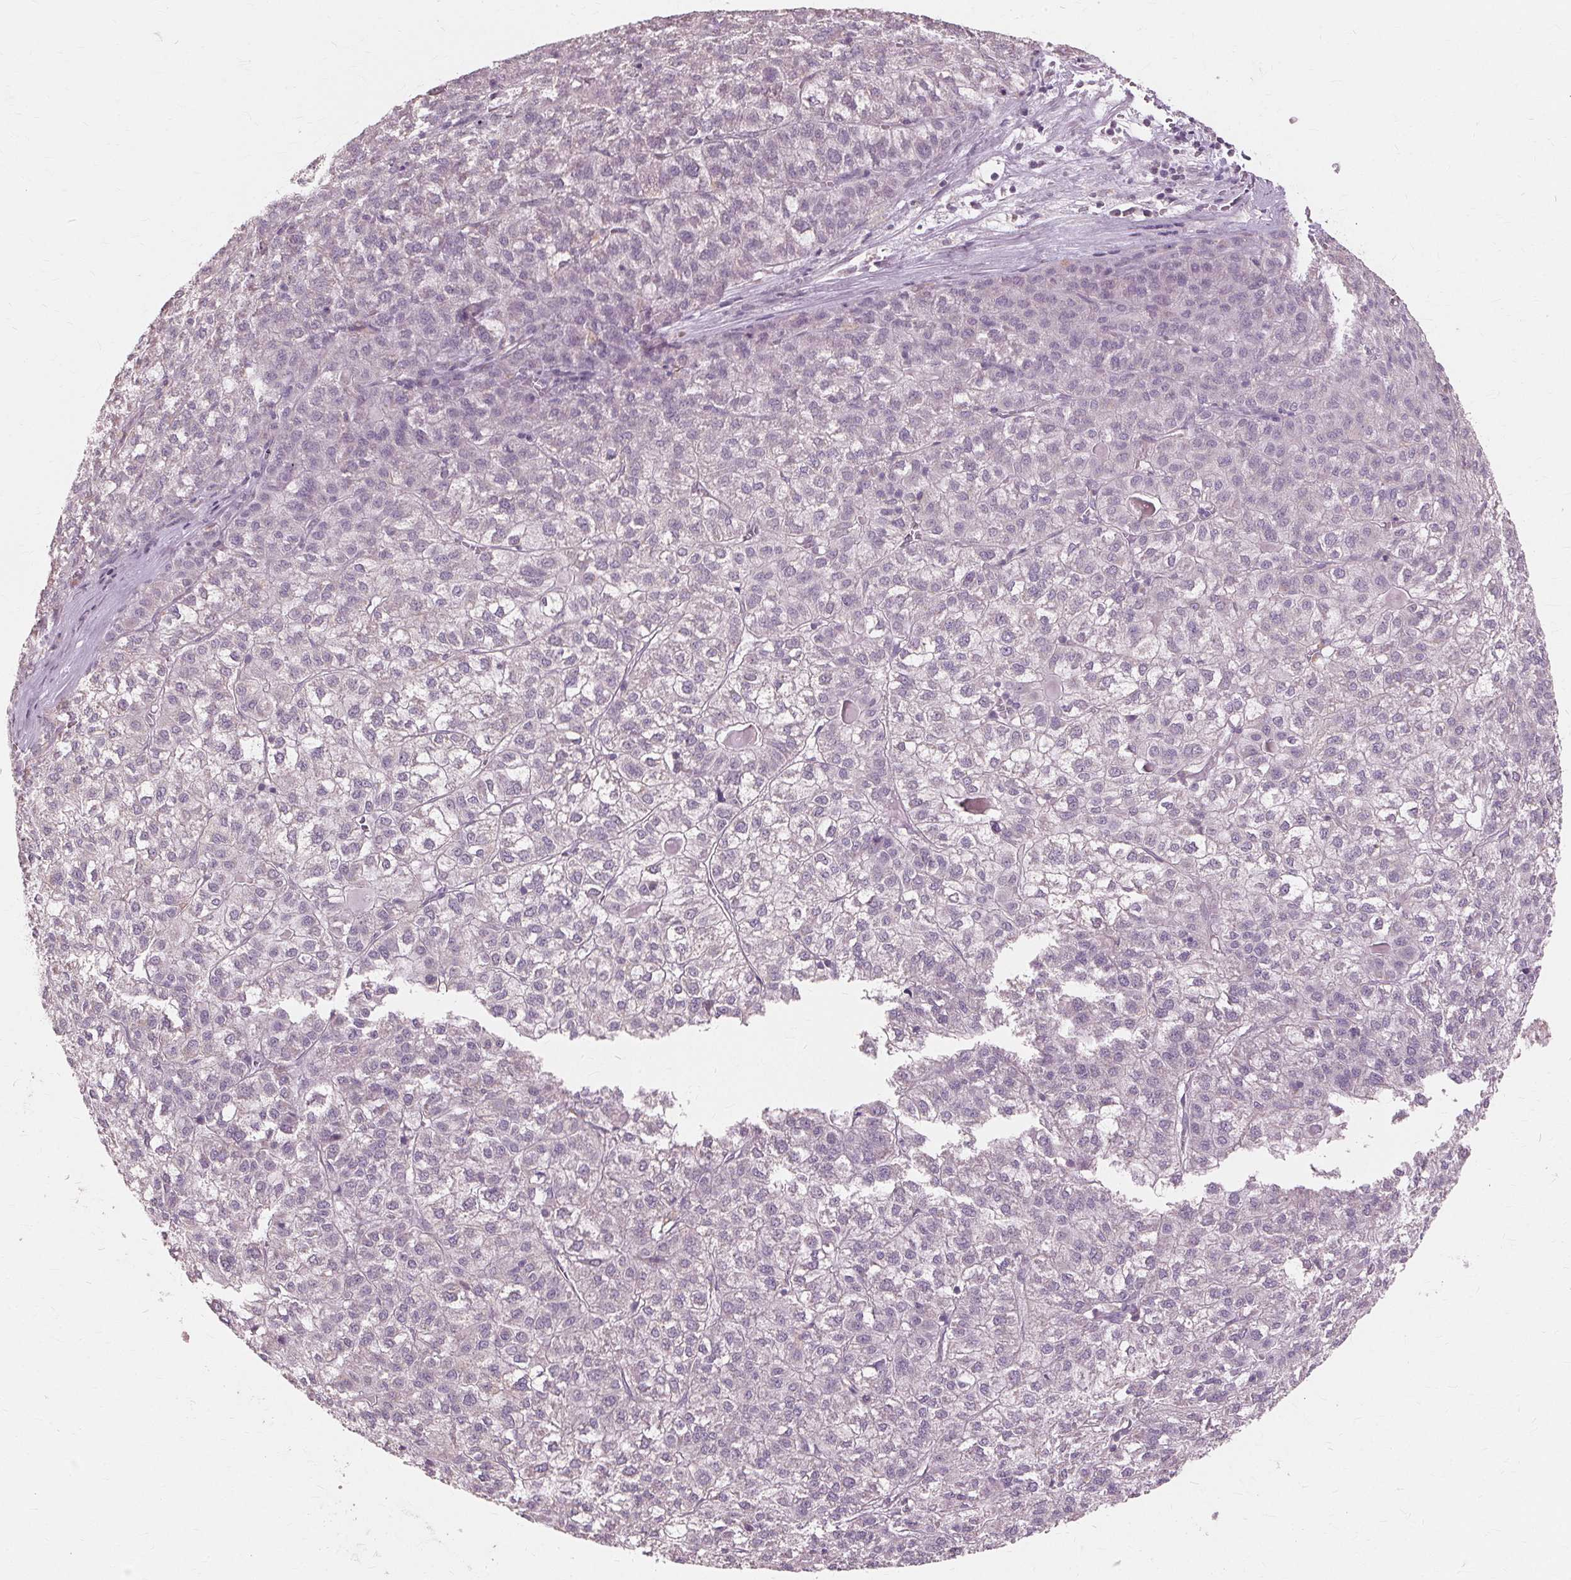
{"staining": {"intensity": "negative", "quantity": "none", "location": "none"}, "tissue": "liver cancer", "cell_type": "Tumor cells", "image_type": "cancer", "snomed": [{"axis": "morphology", "description": "Carcinoma, Hepatocellular, NOS"}, {"axis": "topography", "description": "Liver"}], "caption": "The immunohistochemistry histopathology image has no significant positivity in tumor cells of liver cancer (hepatocellular carcinoma) tissue. (DAB immunohistochemistry, high magnification).", "gene": "SIGLEC6", "patient": {"sex": "female", "age": 43}}